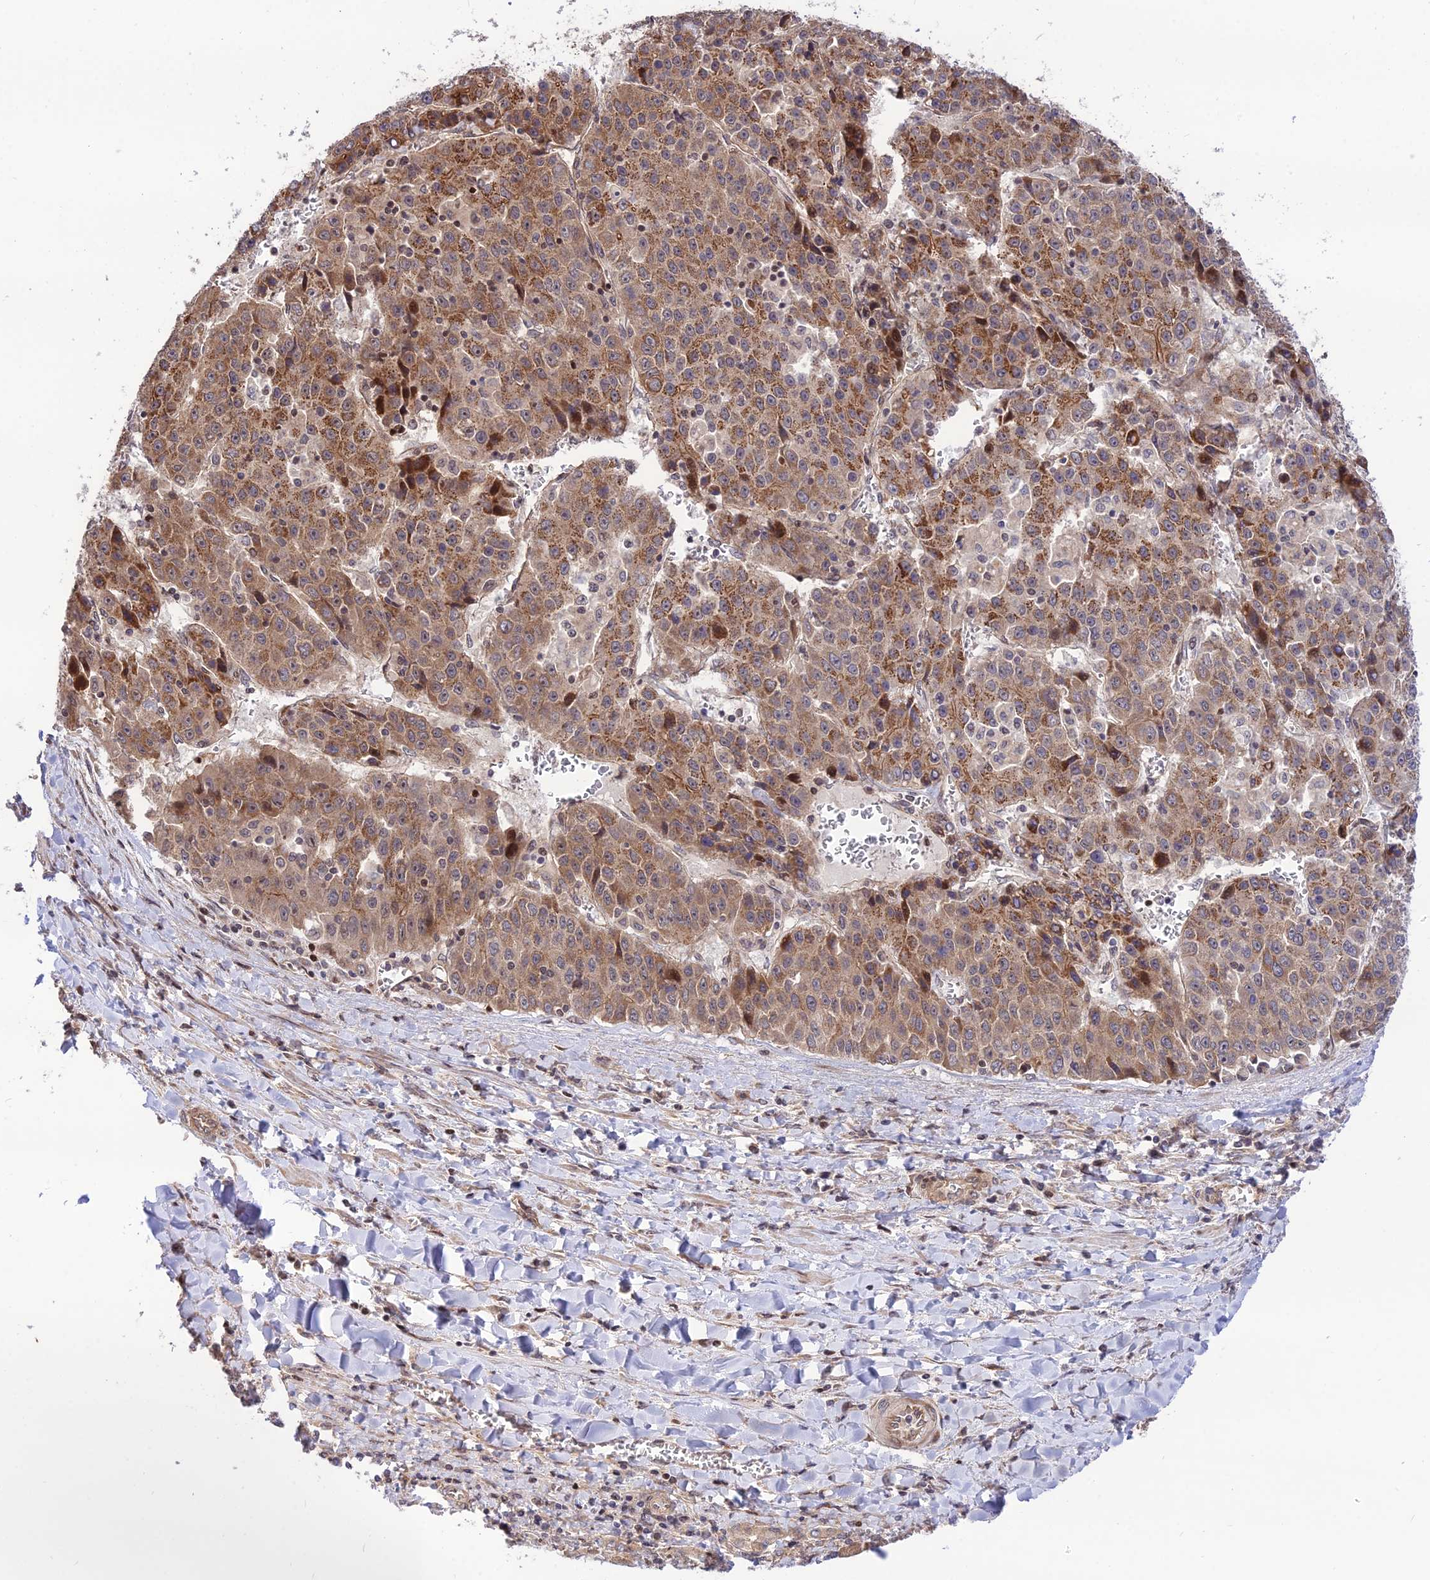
{"staining": {"intensity": "moderate", "quantity": ">75%", "location": "cytoplasmic/membranous"}, "tissue": "liver cancer", "cell_type": "Tumor cells", "image_type": "cancer", "snomed": [{"axis": "morphology", "description": "Carcinoma, Hepatocellular, NOS"}, {"axis": "topography", "description": "Liver"}], "caption": "Protein expression analysis of human liver hepatocellular carcinoma reveals moderate cytoplasmic/membranous staining in about >75% of tumor cells.", "gene": "SMG6", "patient": {"sex": "female", "age": 53}}